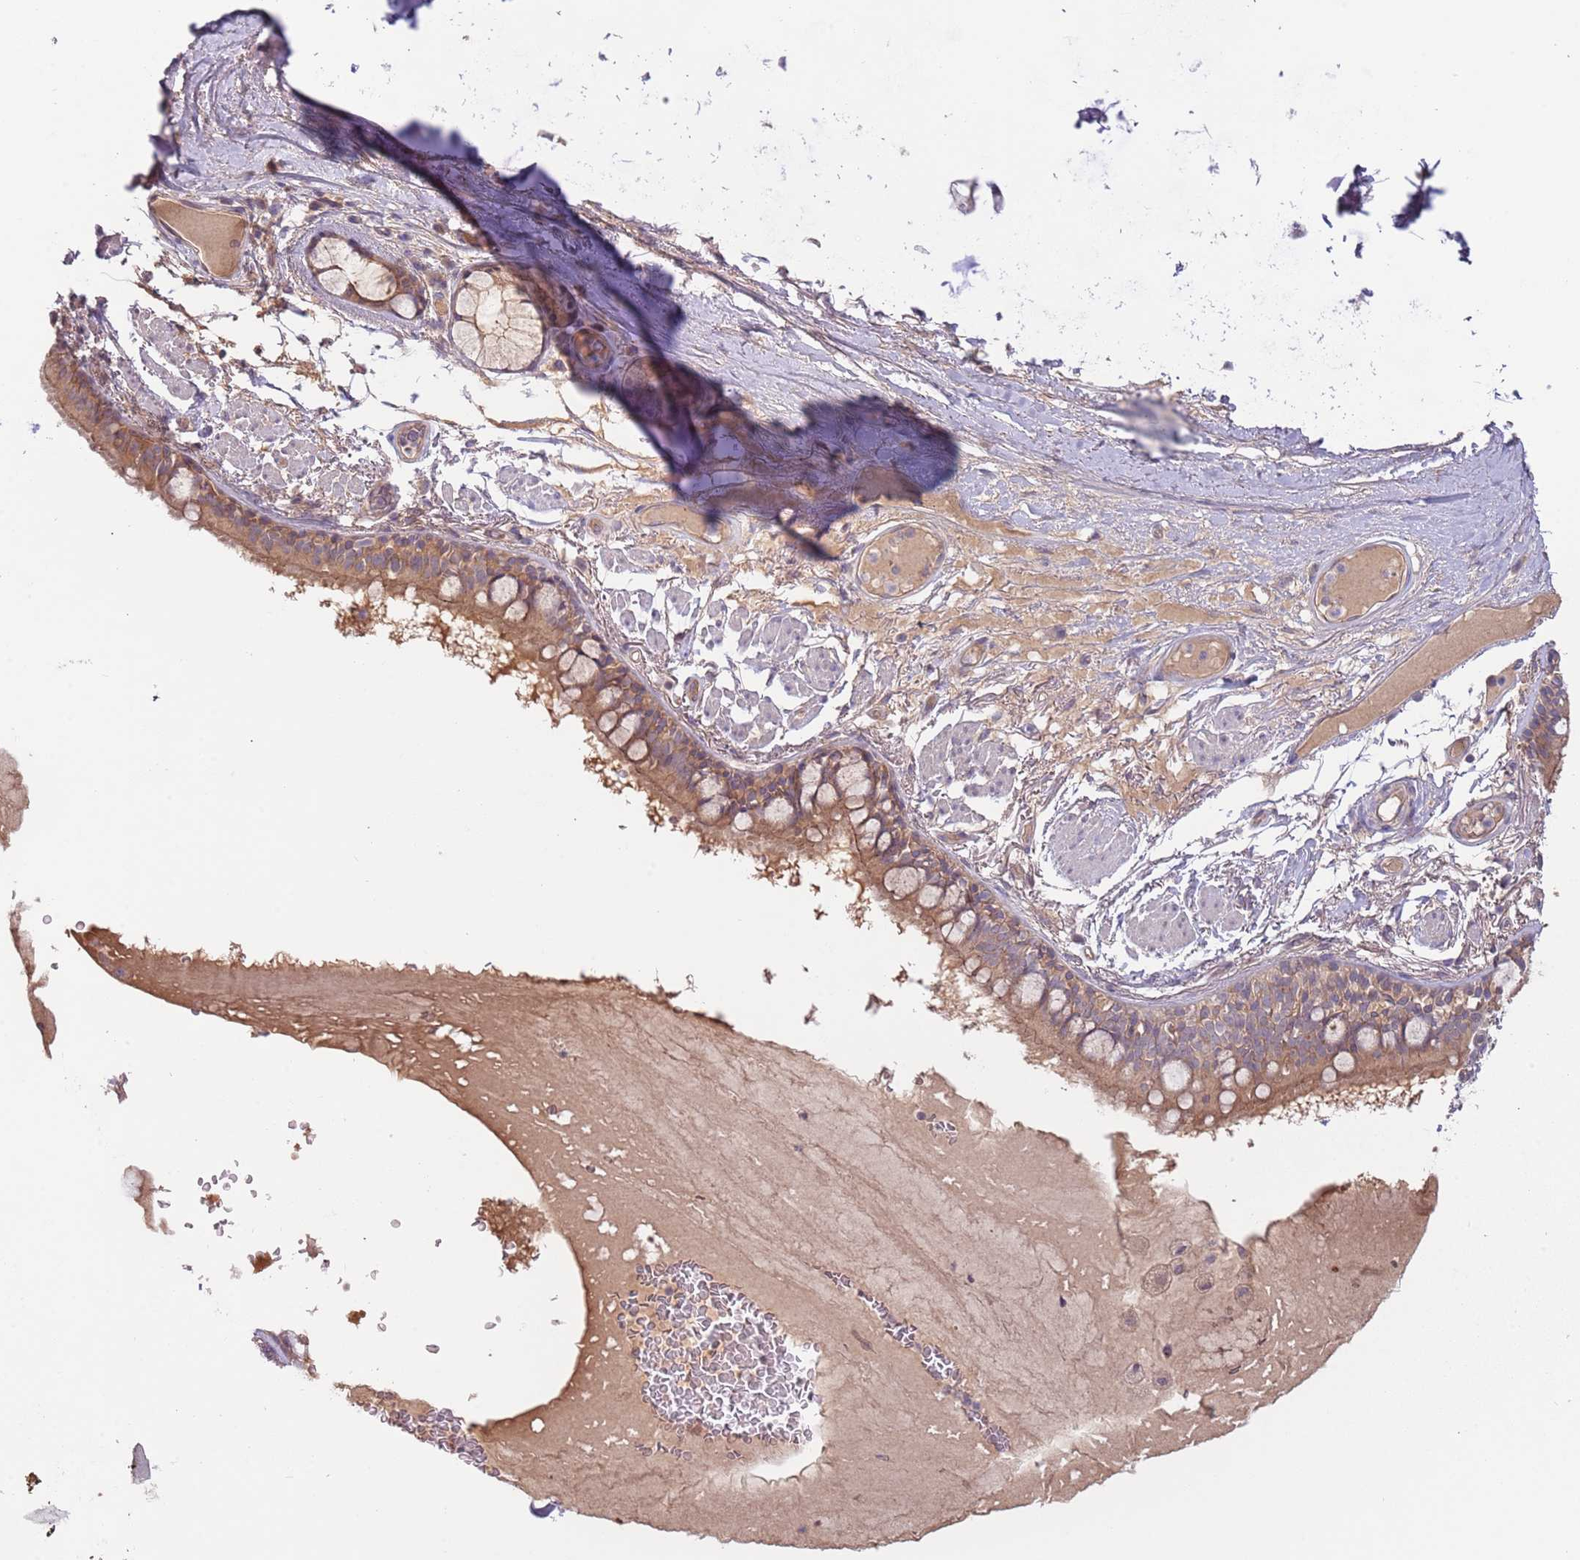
{"staining": {"intensity": "moderate", "quantity": ">75%", "location": "cytoplasmic/membranous"}, "tissue": "bronchus", "cell_type": "Respiratory epithelial cells", "image_type": "normal", "snomed": [{"axis": "morphology", "description": "Normal tissue, NOS"}, {"axis": "topography", "description": "Bronchus"}], "caption": "A micrograph of bronchus stained for a protein shows moderate cytoplasmic/membranous brown staining in respiratory epithelial cells. The protein of interest is shown in brown color, while the nuclei are stained blue.", "gene": "SAV1", "patient": {"sex": "male", "age": 70}}